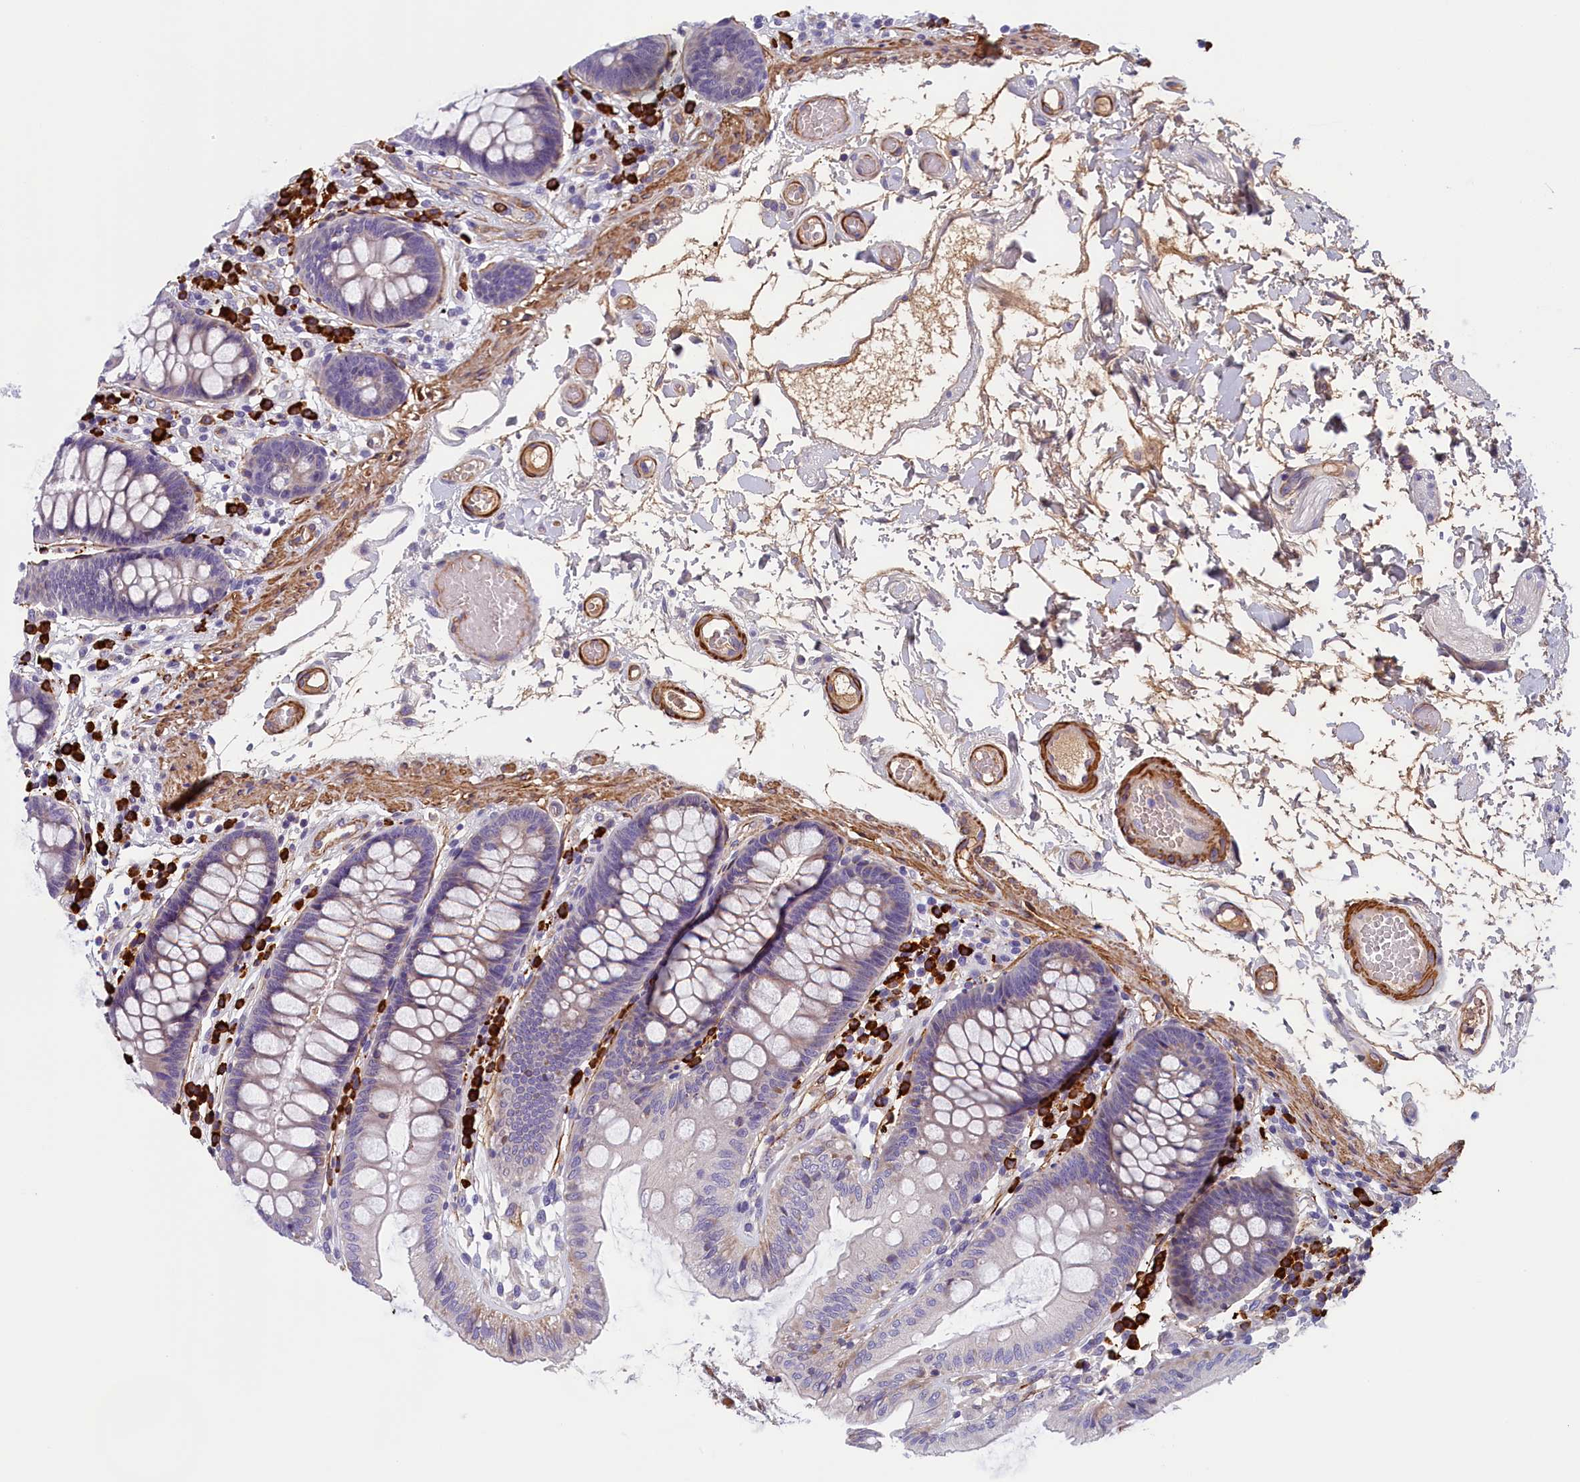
{"staining": {"intensity": "moderate", "quantity": ">75%", "location": "cytoplasmic/membranous"}, "tissue": "colon", "cell_type": "Endothelial cells", "image_type": "normal", "snomed": [{"axis": "morphology", "description": "Normal tissue, NOS"}, {"axis": "topography", "description": "Colon"}], "caption": "A brown stain highlights moderate cytoplasmic/membranous staining of a protein in endothelial cells of unremarkable colon.", "gene": "BCL2L13", "patient": {"sex": "male", "age": 84}}